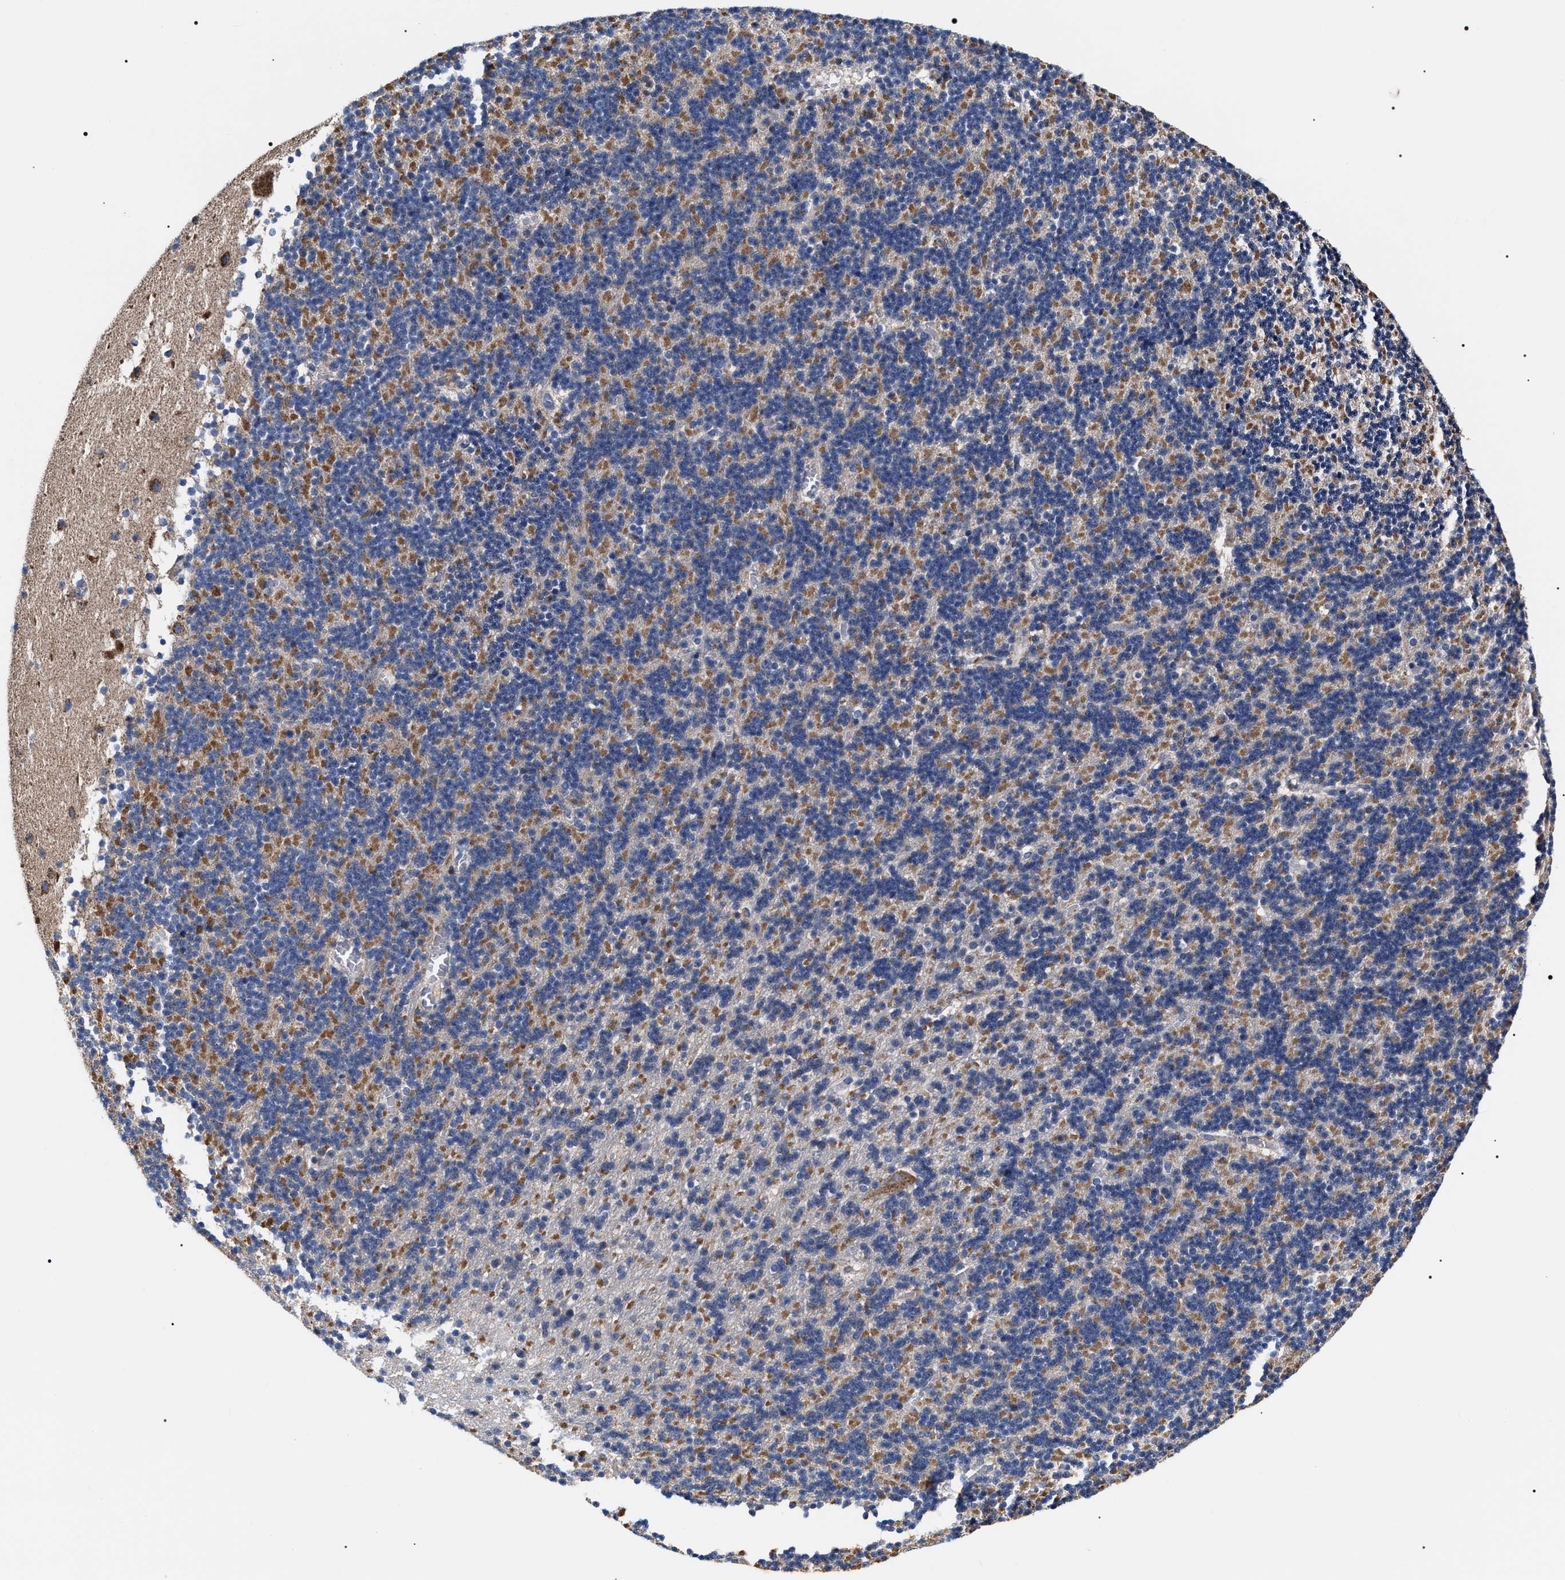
{"staining": {"intensity": "moderate", "quantity": "25%-75%", "location": "cytoplasmic/membranous"}, "tissue": "cerebellum", "cell_type": "Cells in granular layer", "image_type": "normal", "snomed": [{"axis": "morphology", "description": "Normal tissue, NOS"}, {"axis": "topography", "description": "Cerebellum"}], "caption": "Benign cerebellum shows moderate cytoplasmic/membranous staining in about 25%-75% of cells in granular layer, visualized by immunohistochemistry. (DAB (3,3'-diaminobenzidine) = brown stain, brightfield microscopy at high magnification).", "gene": "MACC1", "patient": {"sex": "male", "age": 45}}